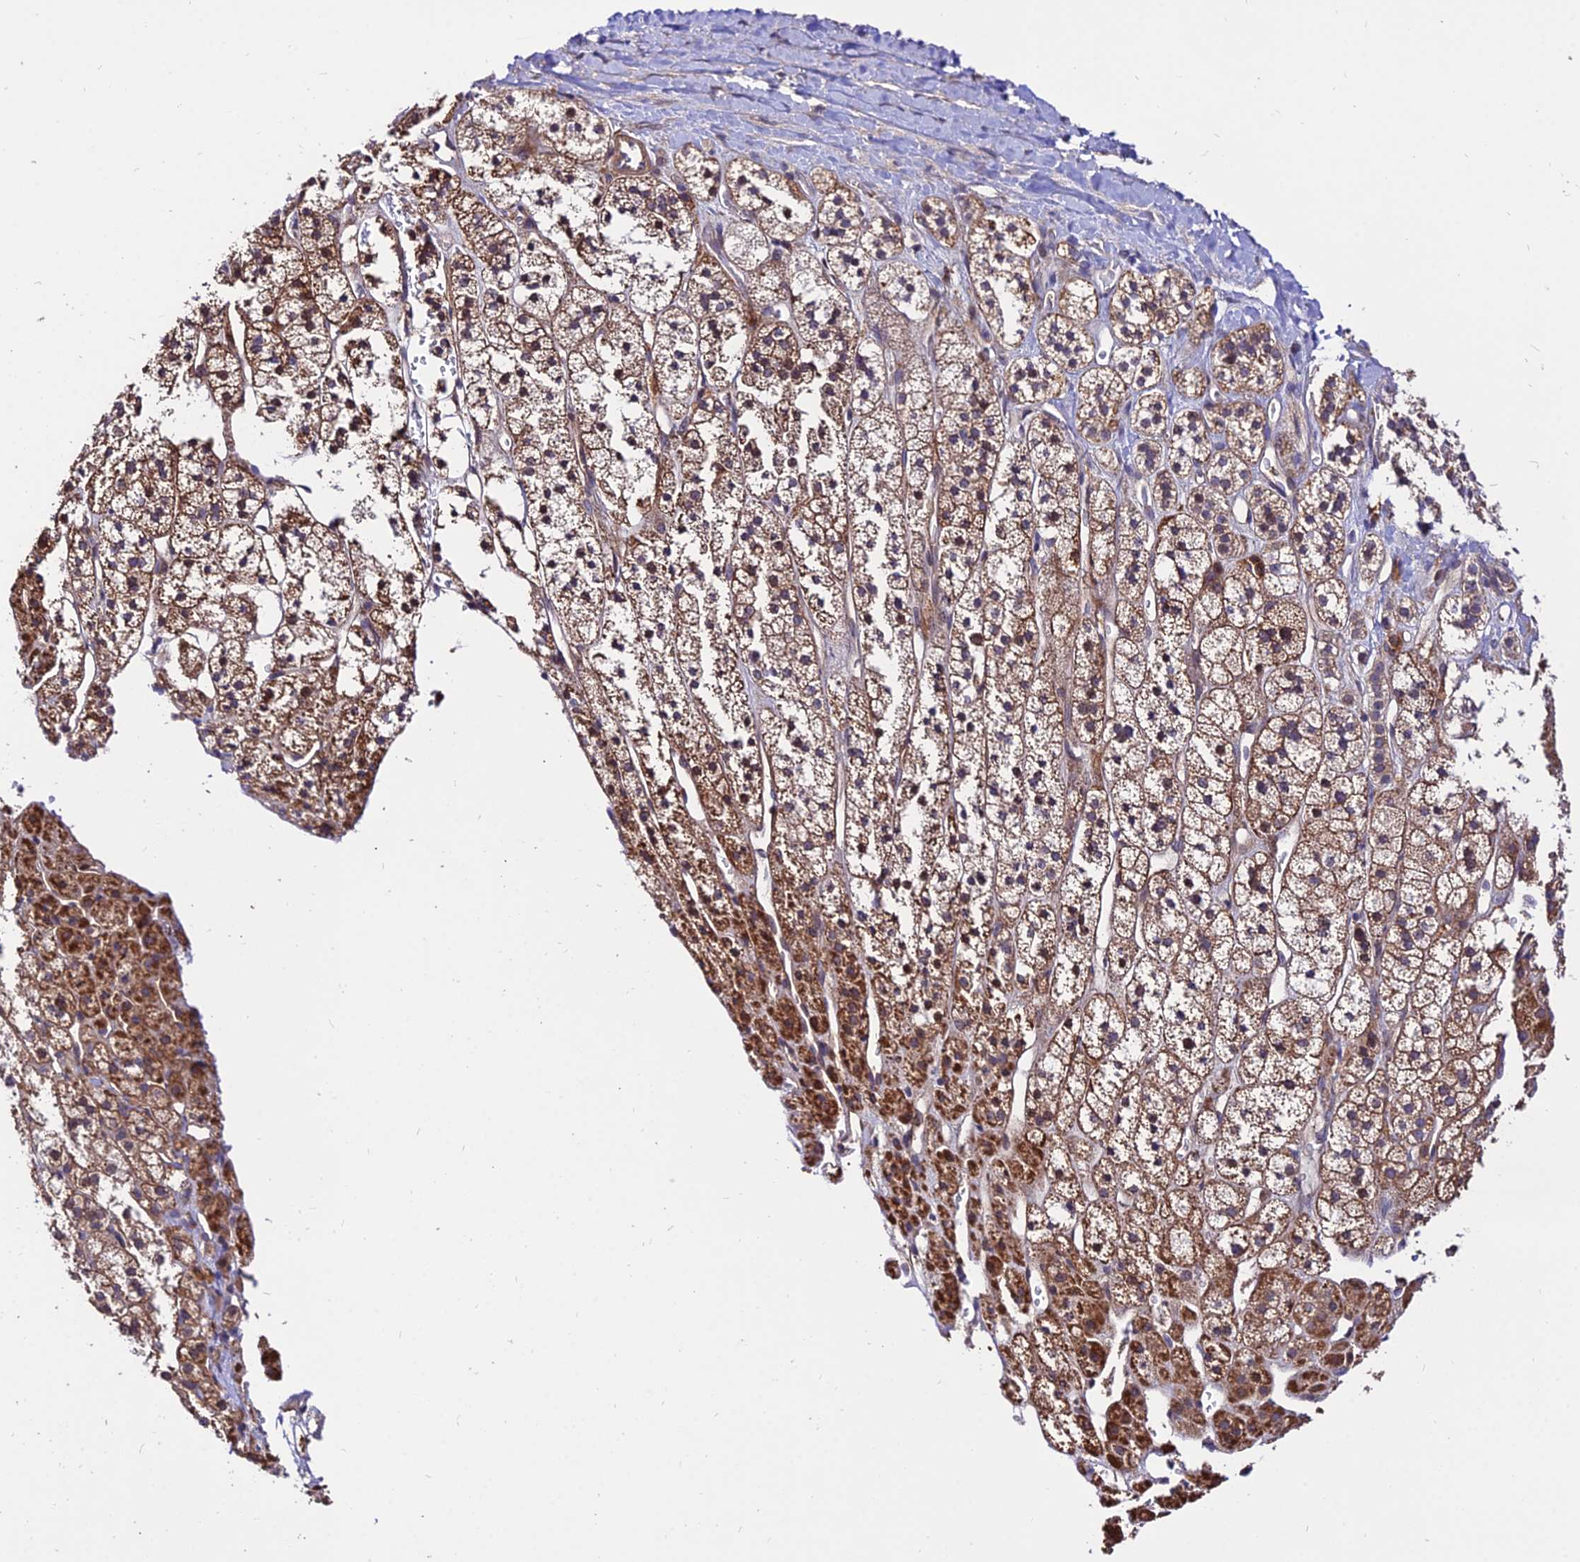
{"staining": {"intensity": "moderate", "quantity": ">75%", "location": "cytoplasmic/membranous"}, "tissue": "adrenal gland", "cell_type": "Glandular cells", "image_type": "normal", "snomed": [{"axis": "morphology", "description": "Normal tissue, NOS"}, {"axis": "topography", "description": "Adrenal gland"}], "caption": "Normal adrenal gland demonstrates moderate cytoplasmic/membranous staining in approximately >75% of glandular cells, visualized by immunohistochemistry.", "gene": "CDC37L1", "patient": {"sex": "male", "age": 56}}